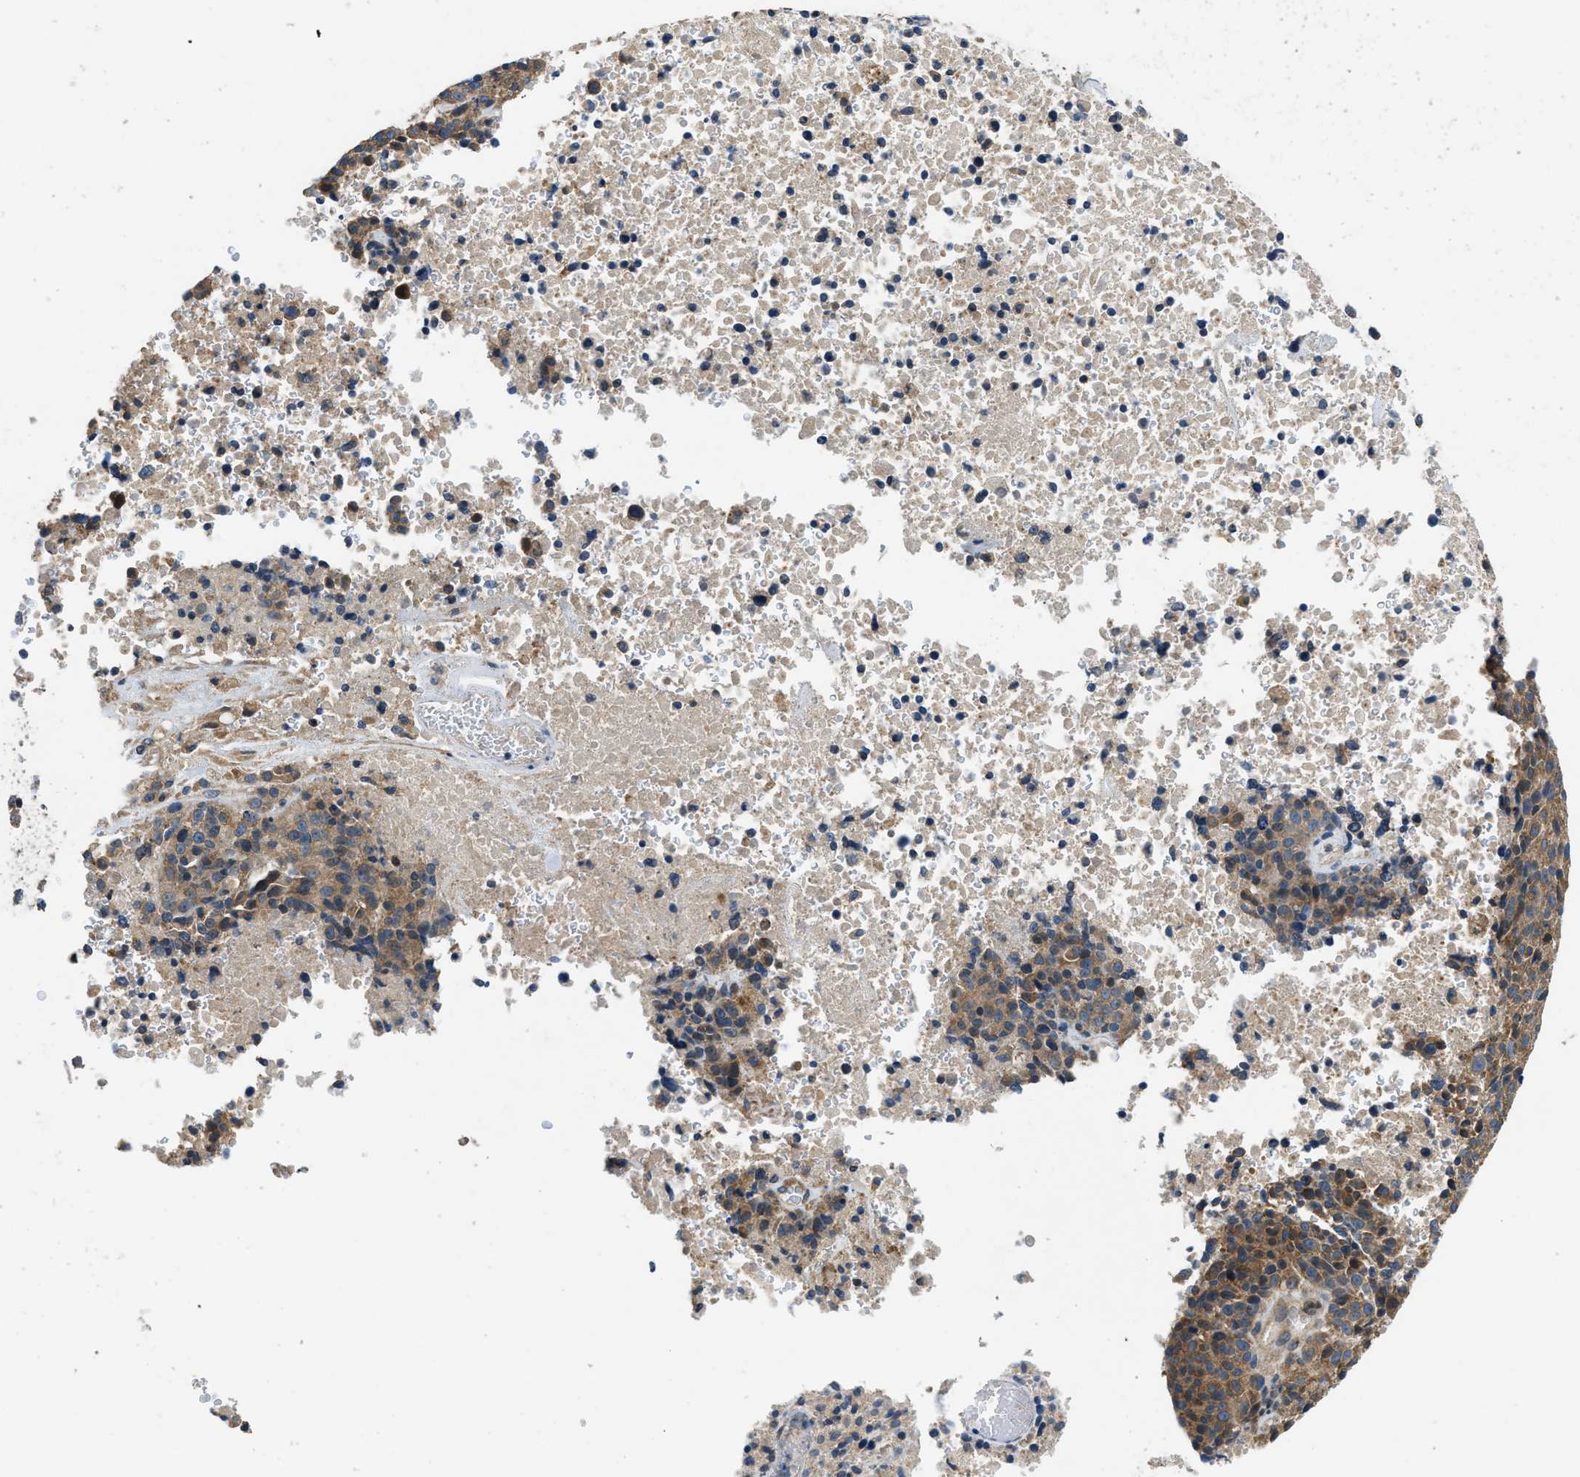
{"staining": {"intensity": "moderate", "quantity": ">75%", "location": "cytoplasmic/membranous"}, "tissue": "melanoma", "cell_type": "Tumor cells", "image_type": "cancer", "snomed": [{"axis": "morphology", "description": "Malignant melanoma, Metastatic site"}, {"axis": "topography", "description": "Cerebral cortex"}], "caption": "Human malignant melanoma (metastatic site) stained with a brown dye exhibits moderate cytoplasmic/membranous positive positivity in approximately >75% of tumor cells.", "gene": "SSH2", "patient": {"sex": "female", "age": 52}}